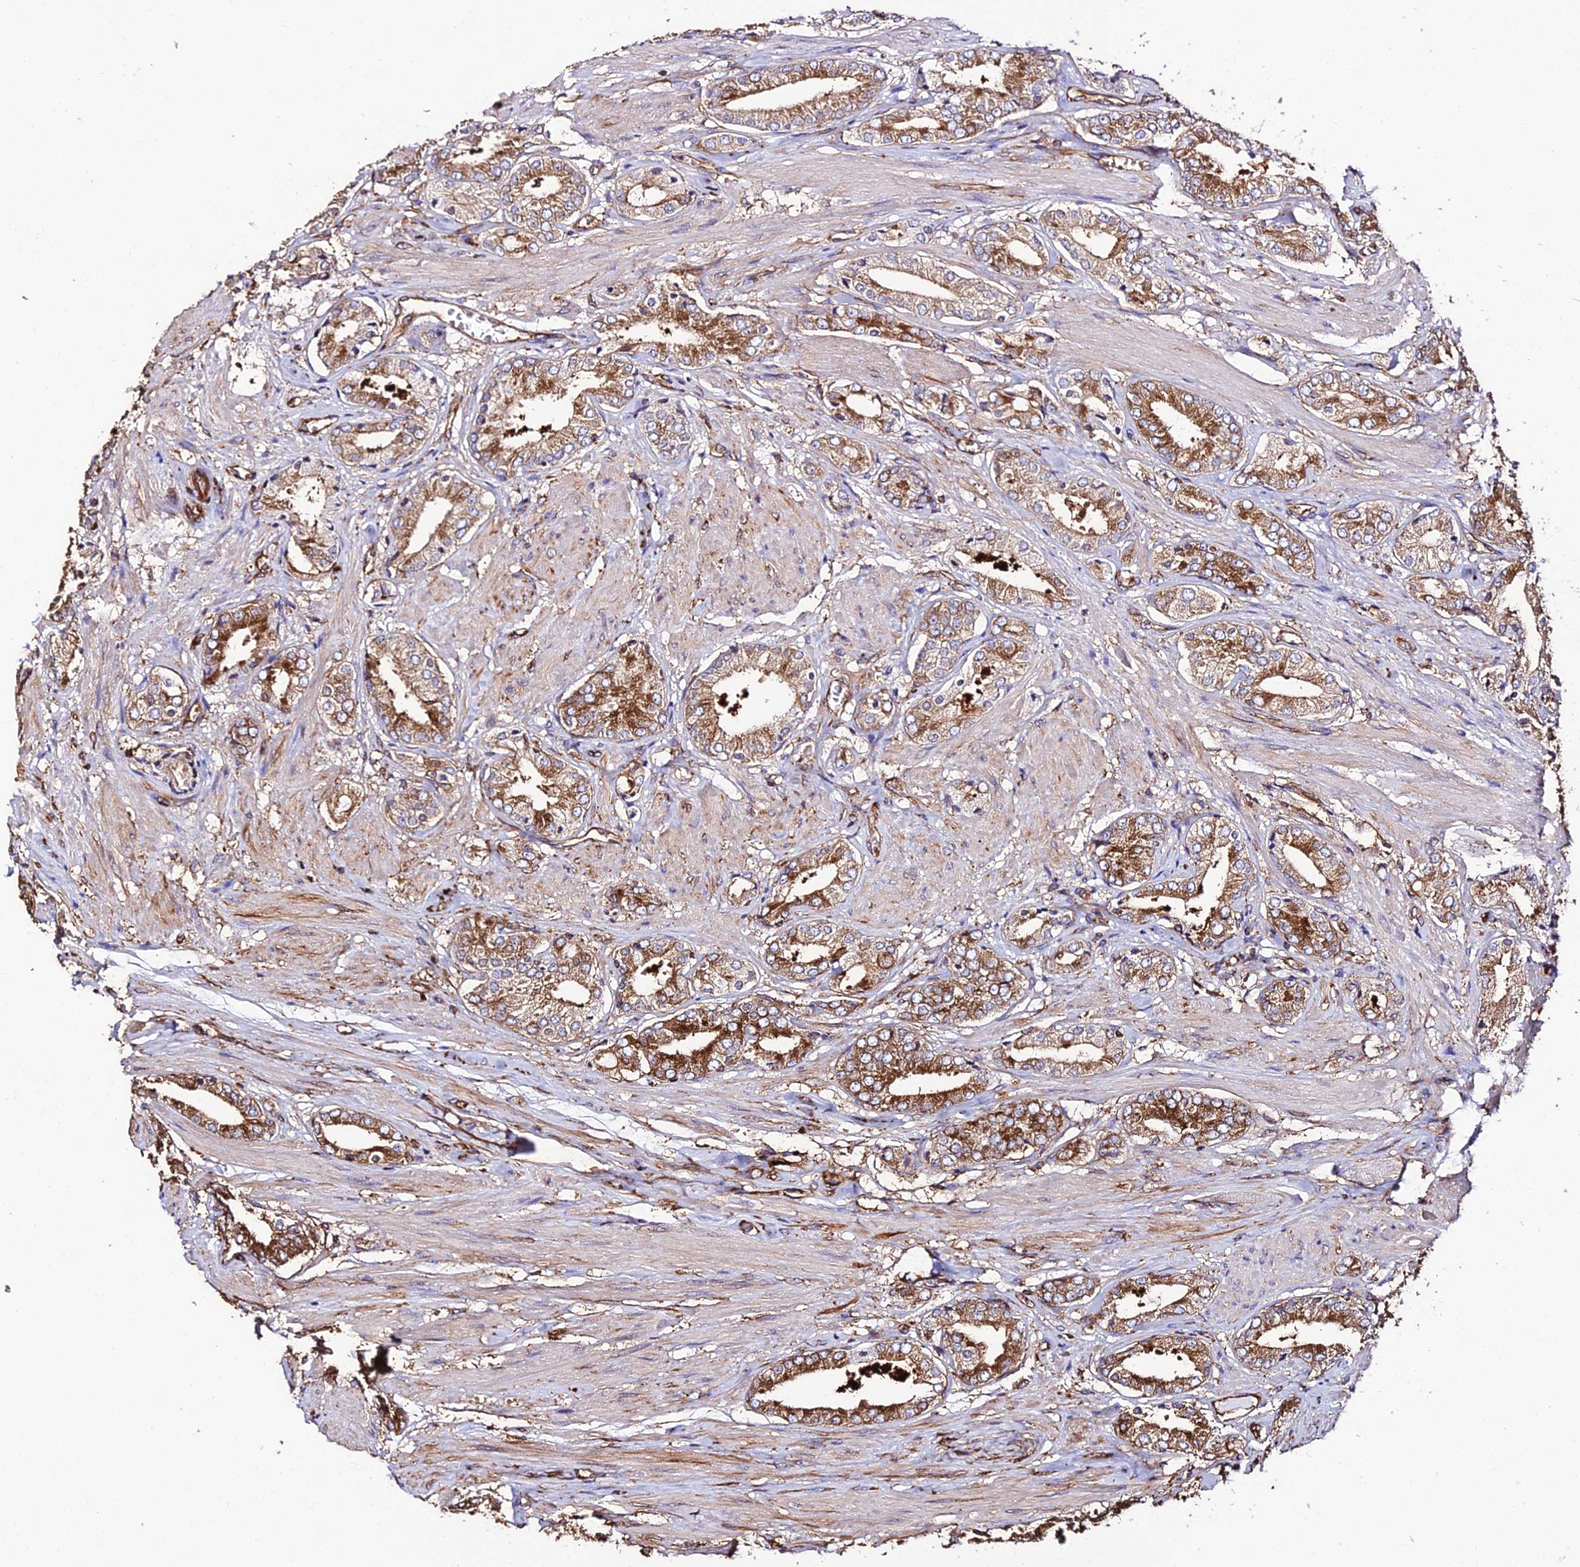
{"staining": {"intensity": "strong", "quantity": ">75%", "location": "cytoplasmic/membranous"}, "tissue": "prostate cancer", "cell_type": "Tumor cells", "image_type": "cancer", "snomed": [{"axis": "morphology", "description": "Adenocarcinoma, High grade"}, {"axis": "topography", "description": "Prostate and seminal vesicle, NOS"}], "caption": "Human adenocarcinoma (high-grade) (prostate) stained for a protein (brown) demonstrates strong cytoplasmic/membranous positive staining in approximately >75% of tumor cells.", "gene": "TUBA3D", "patient": {"sex": "male", "age": 64}}